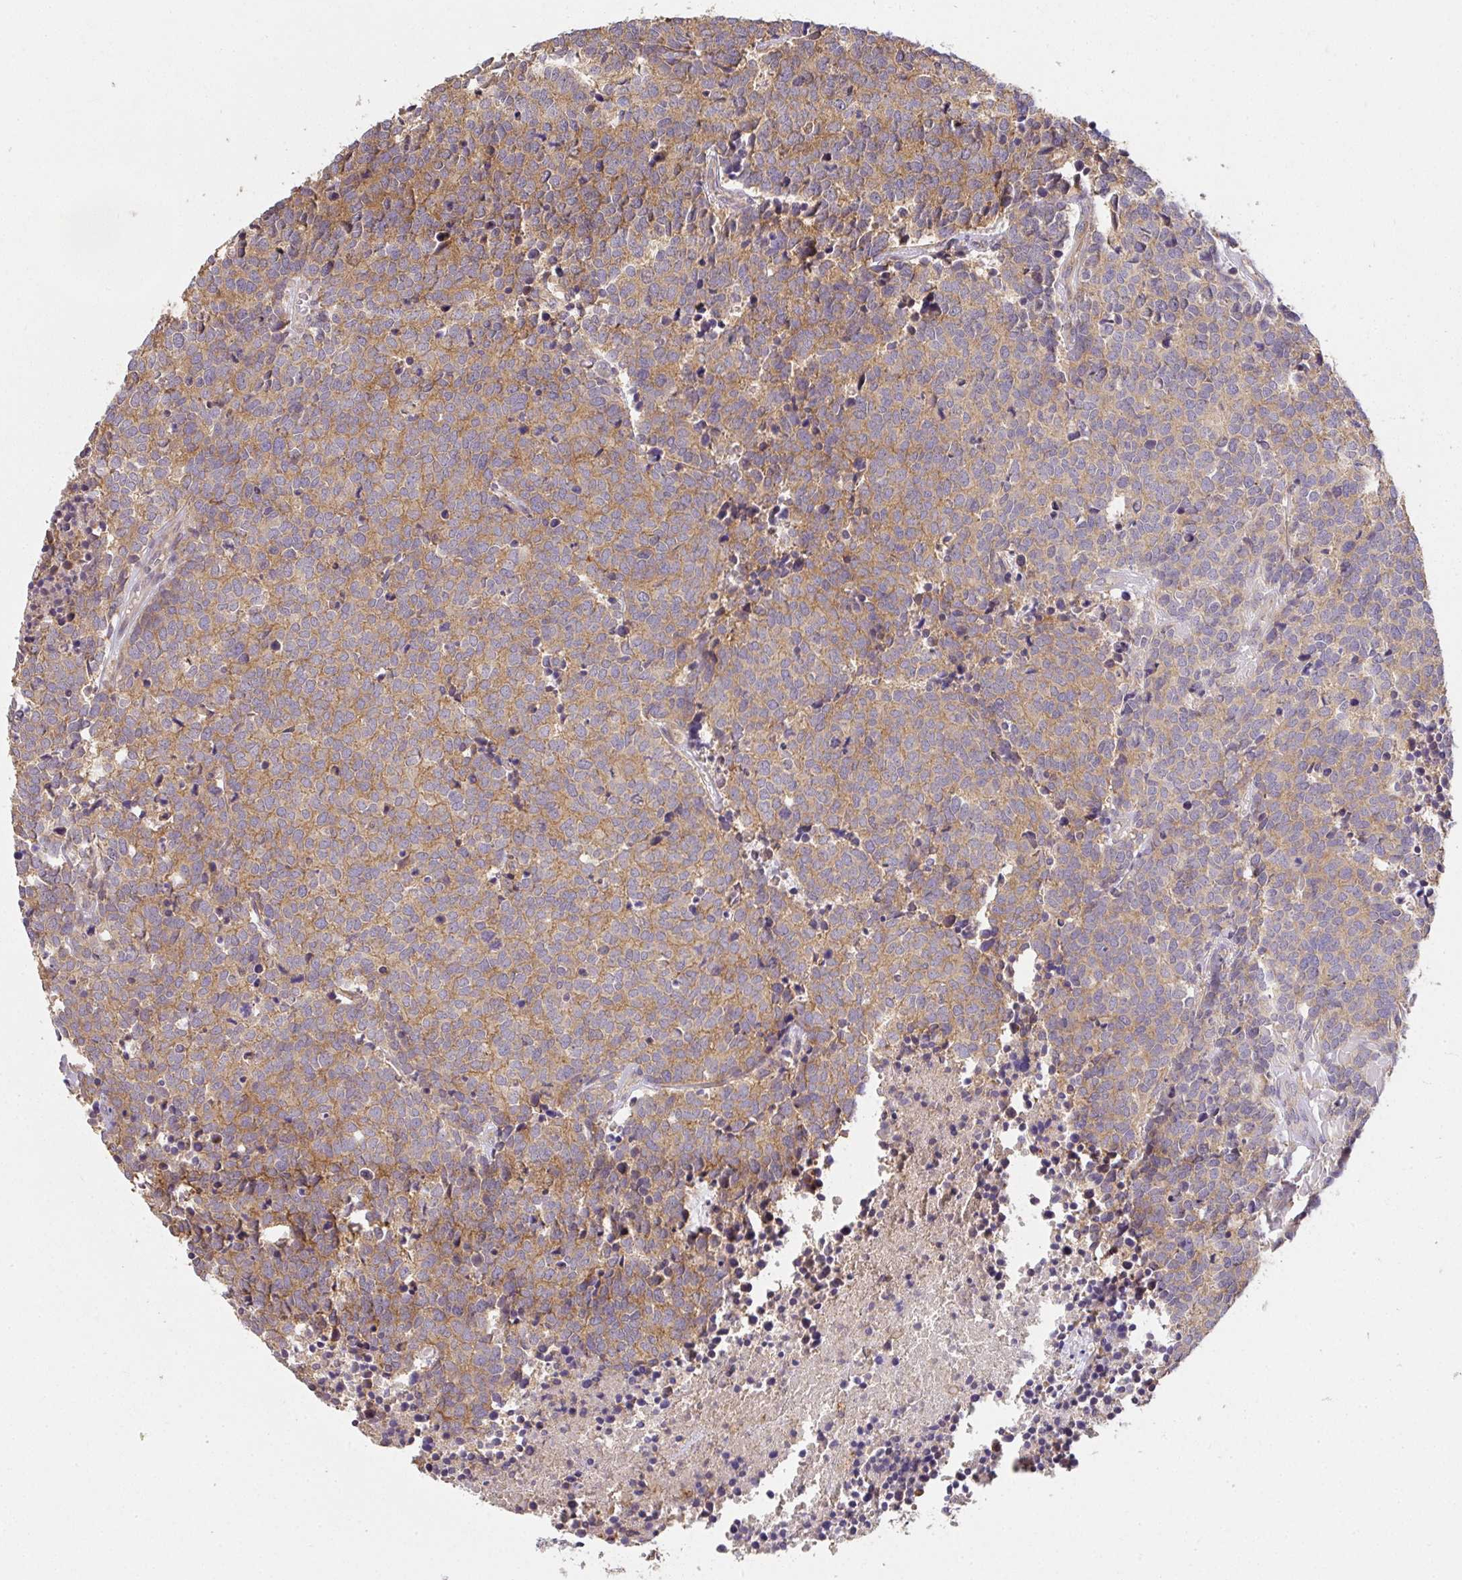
{"staining": {"intensity": "moderate", "quantity": ">75%", "location": "cytoplasmic/membranous"}, "tissue": "carcinoid", "cell_type": "Tumor cells", "image_type": "cancer", "snomed": [{"axis": "morphology", "description": "Carcinoid, malignant, NOS"}, {"axis": "topography", "description": "Skin"}], "caption": "Immunohistochemistry (IHC) histopathology image of neoplastic tissue: human malignant carcinoid stained using immunohistochemistry (IHC) displays medium levels of moderate protein expression localized specifically in the cytoplasmic/membranous of tumor cells, appearing as a cytoplasmic/membranous brown color.", "gene": "EEF1AKMT1", "patient": {"sex": "female", "age": 79}}